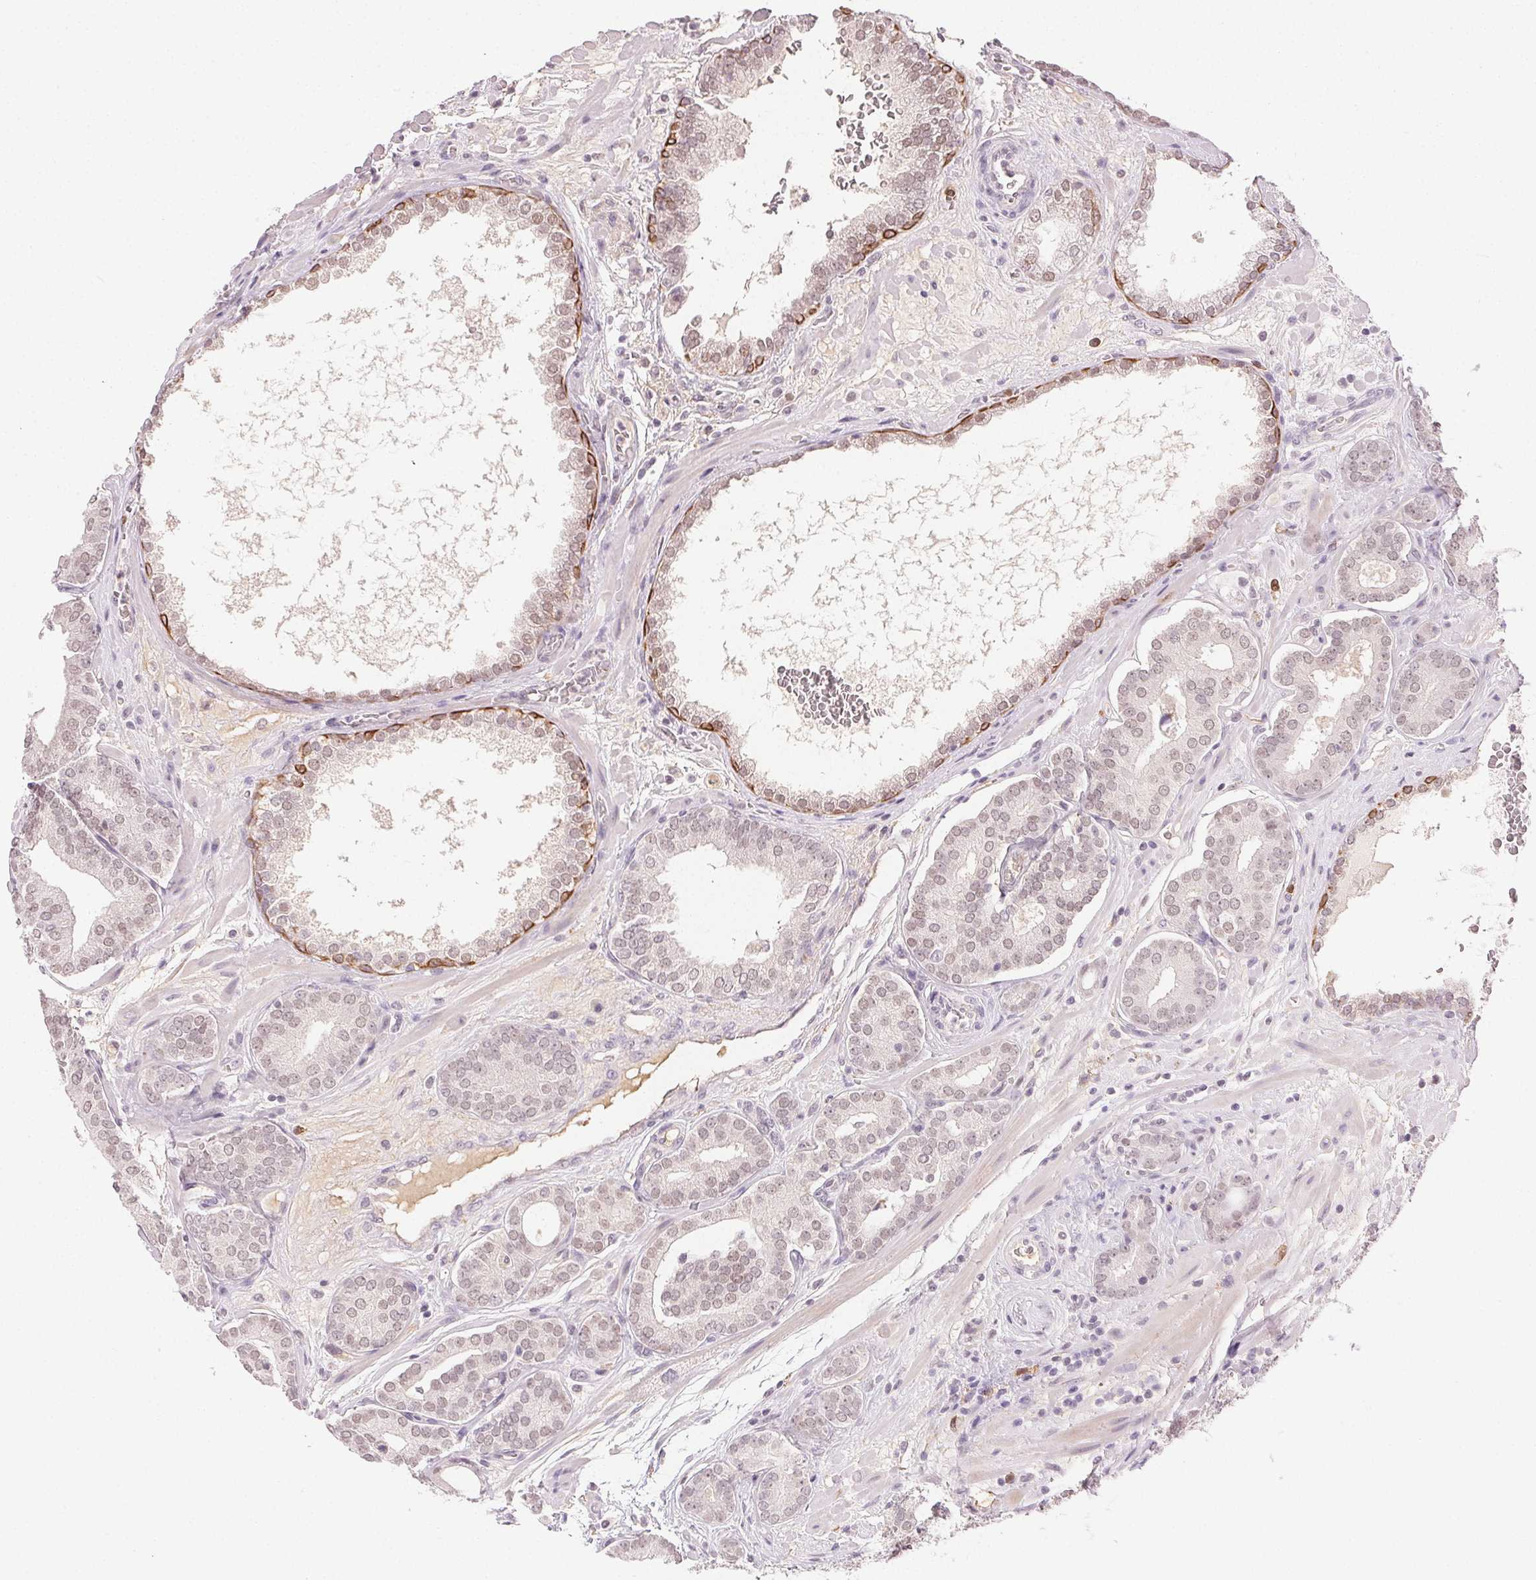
{"staining": {"intensity": "negative", "quantity": "none", "location": "none"}, "tissue": "prostate cancer", "cell_type": "Tumor cells", "image_type": "cancer", "snomed": [{"axis": "morphology", "description": "Adenocarcinoma, High grade"}, {"axis": "topography", "description": "Prostate"}], "caption": "Tumor cells show no significant protein positivity in adenocarcinoma (high-grade) (prostate).", "gene": "FNDC4", "patient": {"sex": "male", "age": 66}}